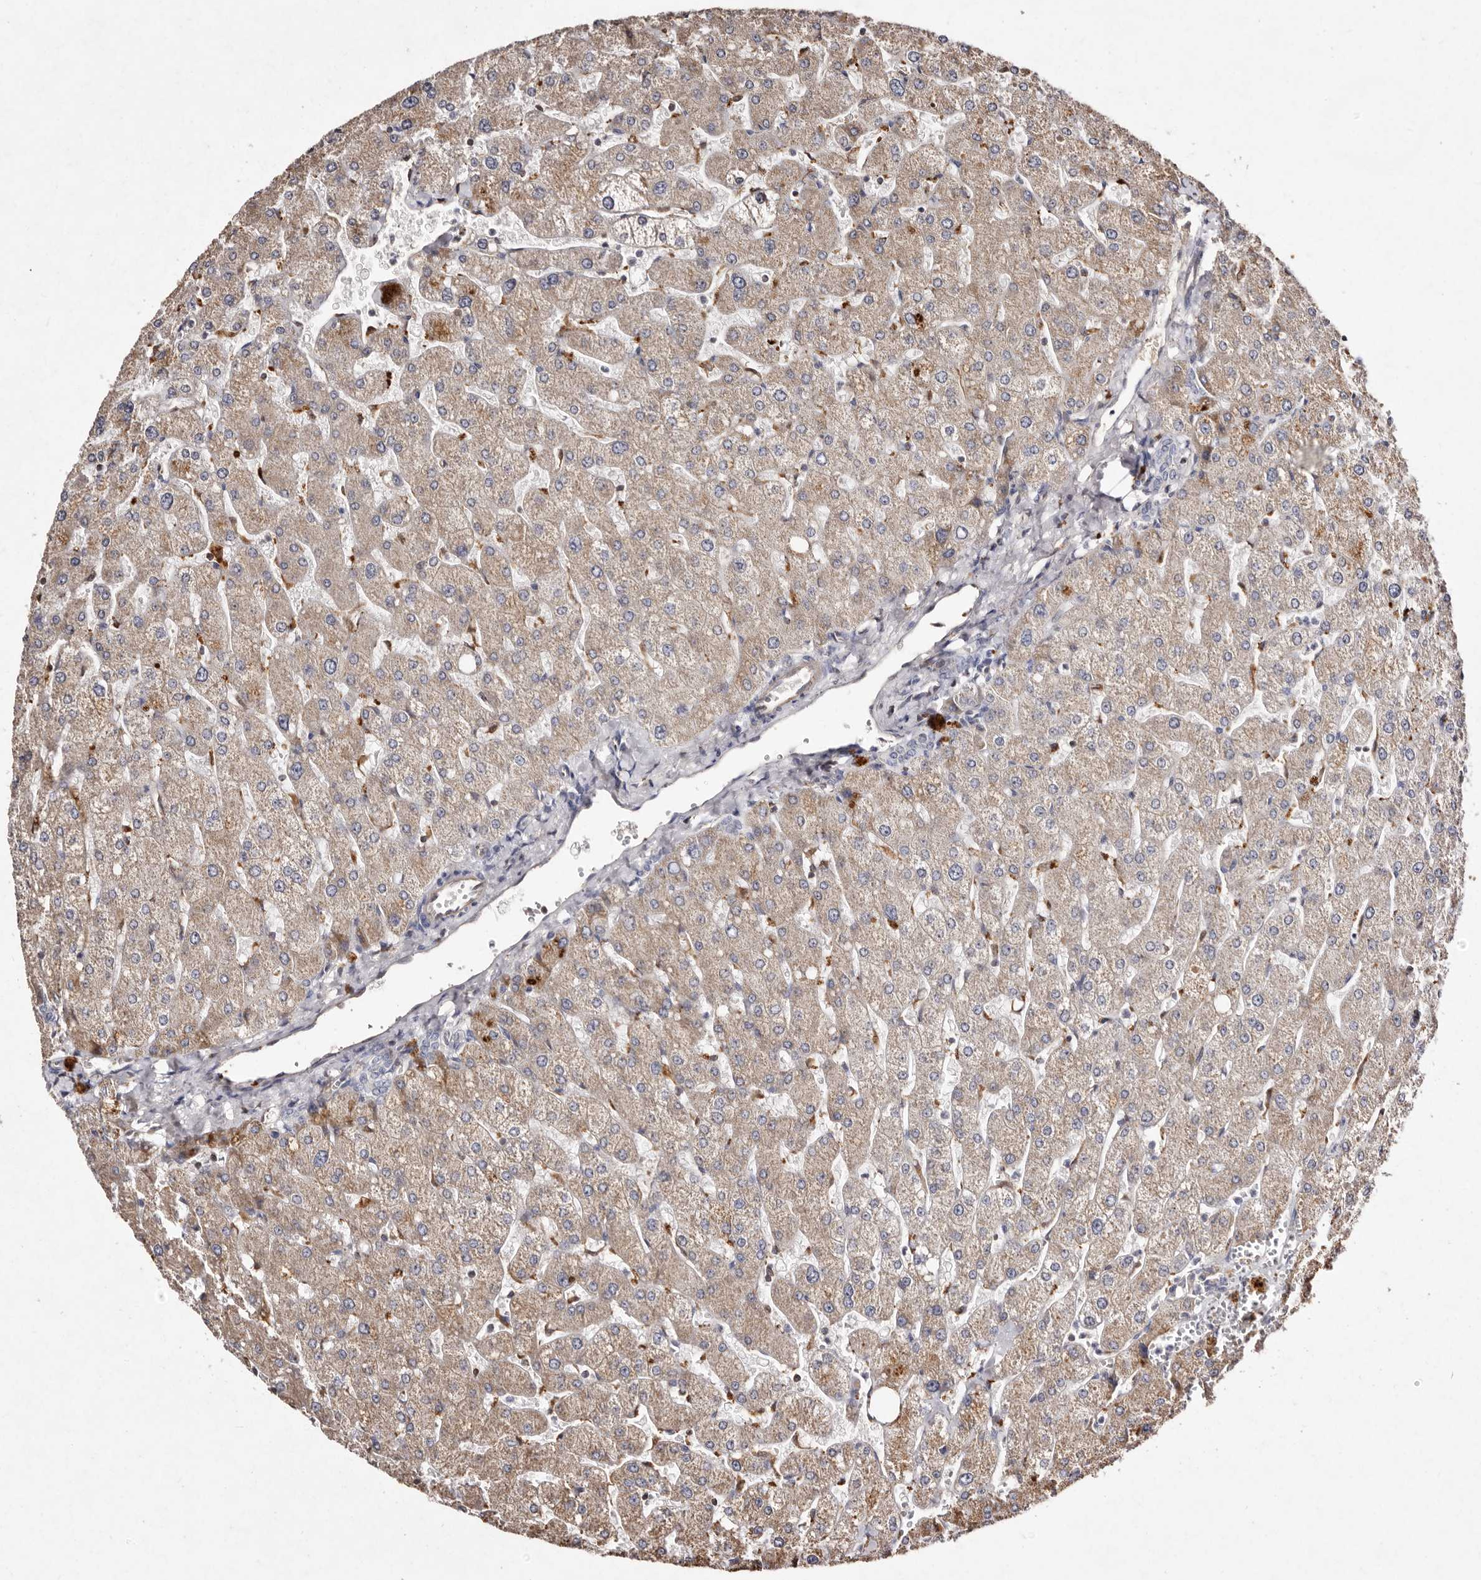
{"staining": {"intensity": "negative", "quantity": "none", "location": "none"}, "tissue": "liver", "cell_type": "Cholangiocytes", "image_type": "normal", "snomed": [{"axis": "morphology", "description": "Normal tissue, NOS"}, {"axis": "topography", "description": "Liver"}], "caption": "Protein analysis of benign liver reveals no significant expression in cholangiocytes. (DAB (3,3'-diaminobenzidine) immunohistochemistry (IHC) with hematoxylin counter stain).", "gene": "GIMAP4", "patient": {"sex": "male", "age": 55}}